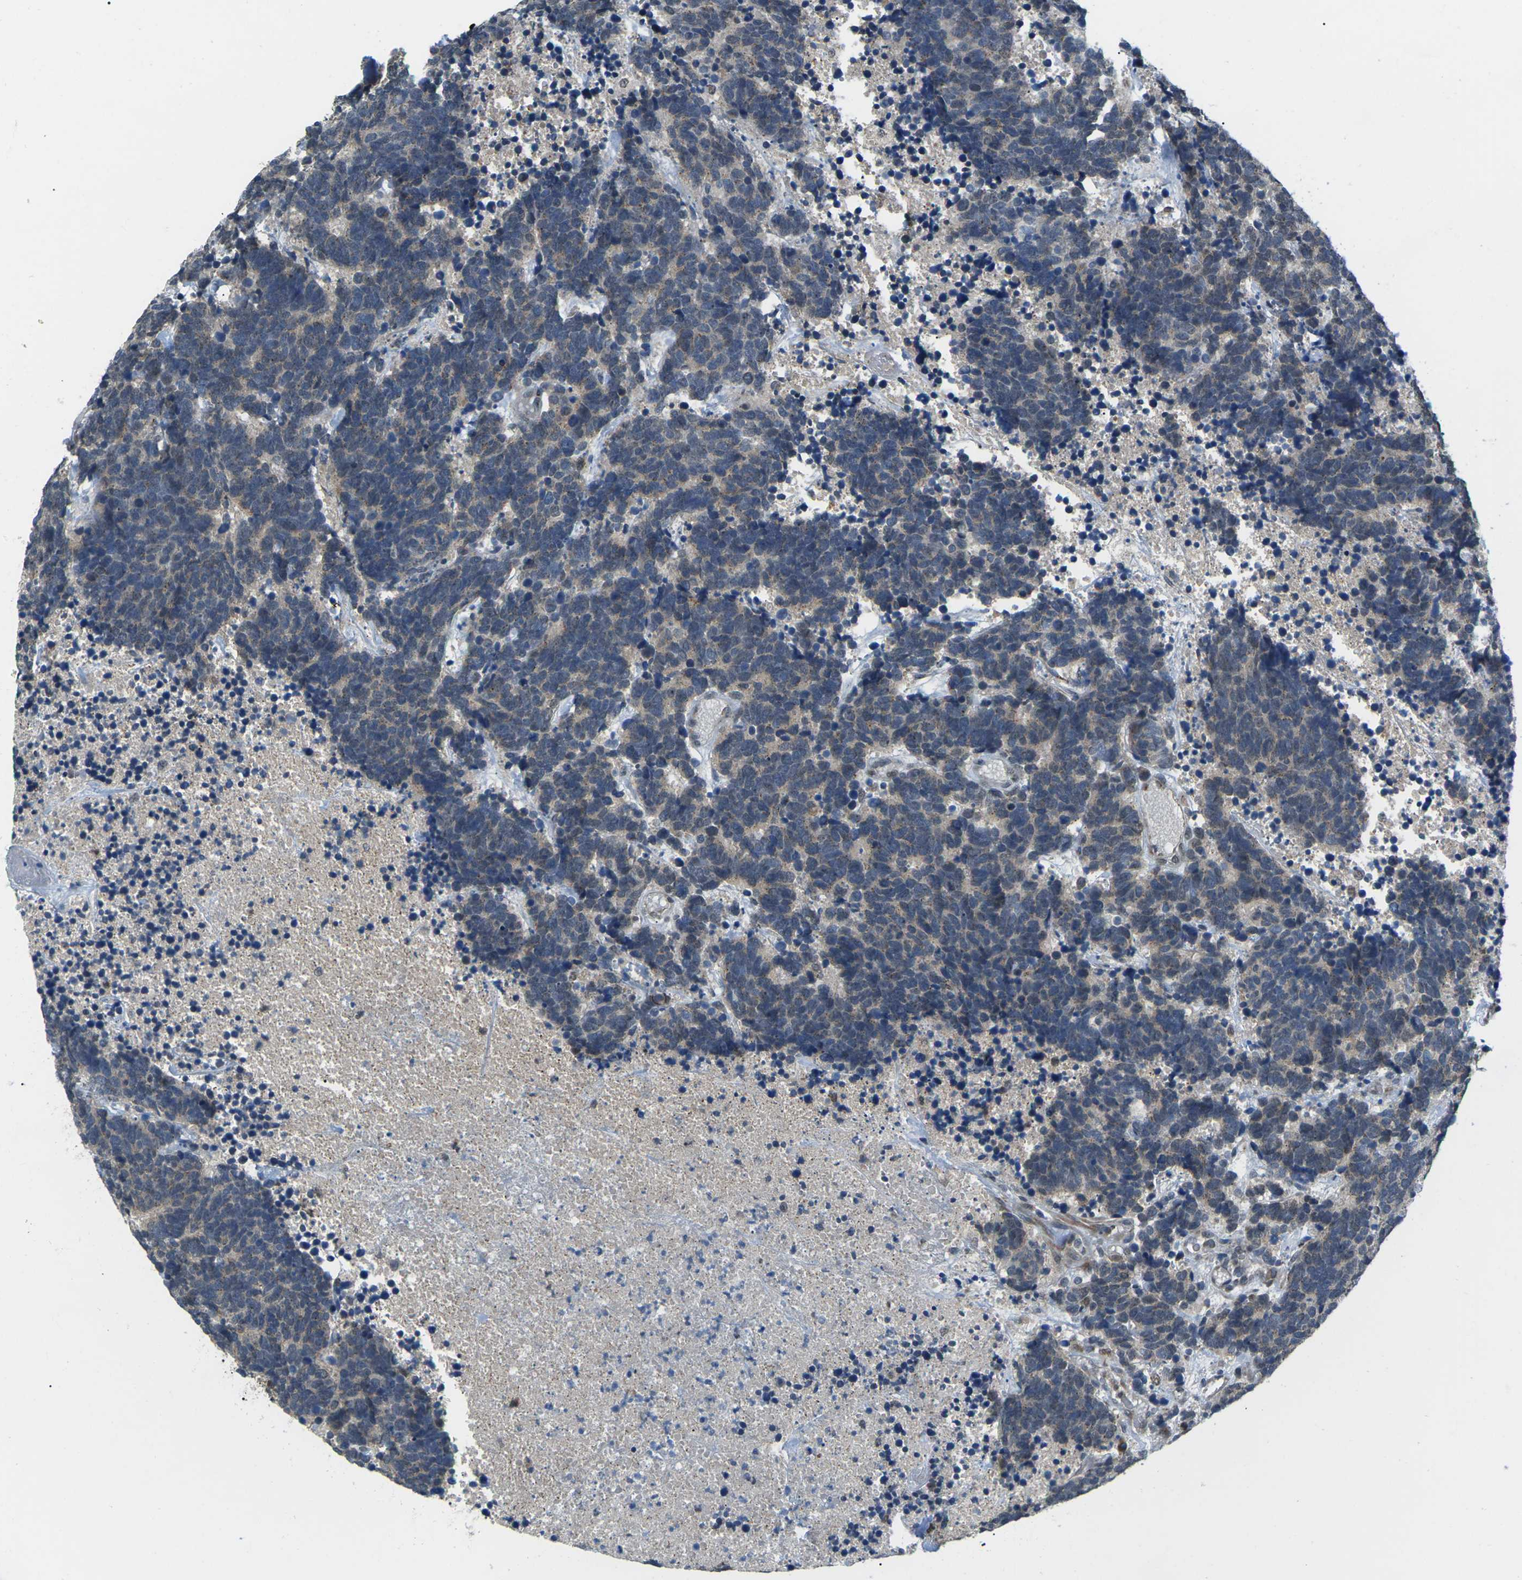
{"staining": {"intensity": "weak", "quantity": "<25%", "location": "cytoplasmic/membranous"}, "tissue": "carcinoid", "cell_type": "Tumor cells", "image_type": "cancer", "snomed": [{"axis": "morphology", "description": "Carcinoma, NOS"}, {"axis": "morphology", "description": "Carcinoid, malignant, NOS"}, {"axis": "topography", "description": "Urinary bladder"}], "caption": "This is a photomicrograph of immunohistochemistry (IHC) staining of carcinoid, which shows no expression in tumor cells. Brightfield microscopy of IHC stained with DAB (brown) and hematoxylin (blue), captured at high magnification.", "gene": "ERBB4", "patient": {"sex": "male", "age": 57}}